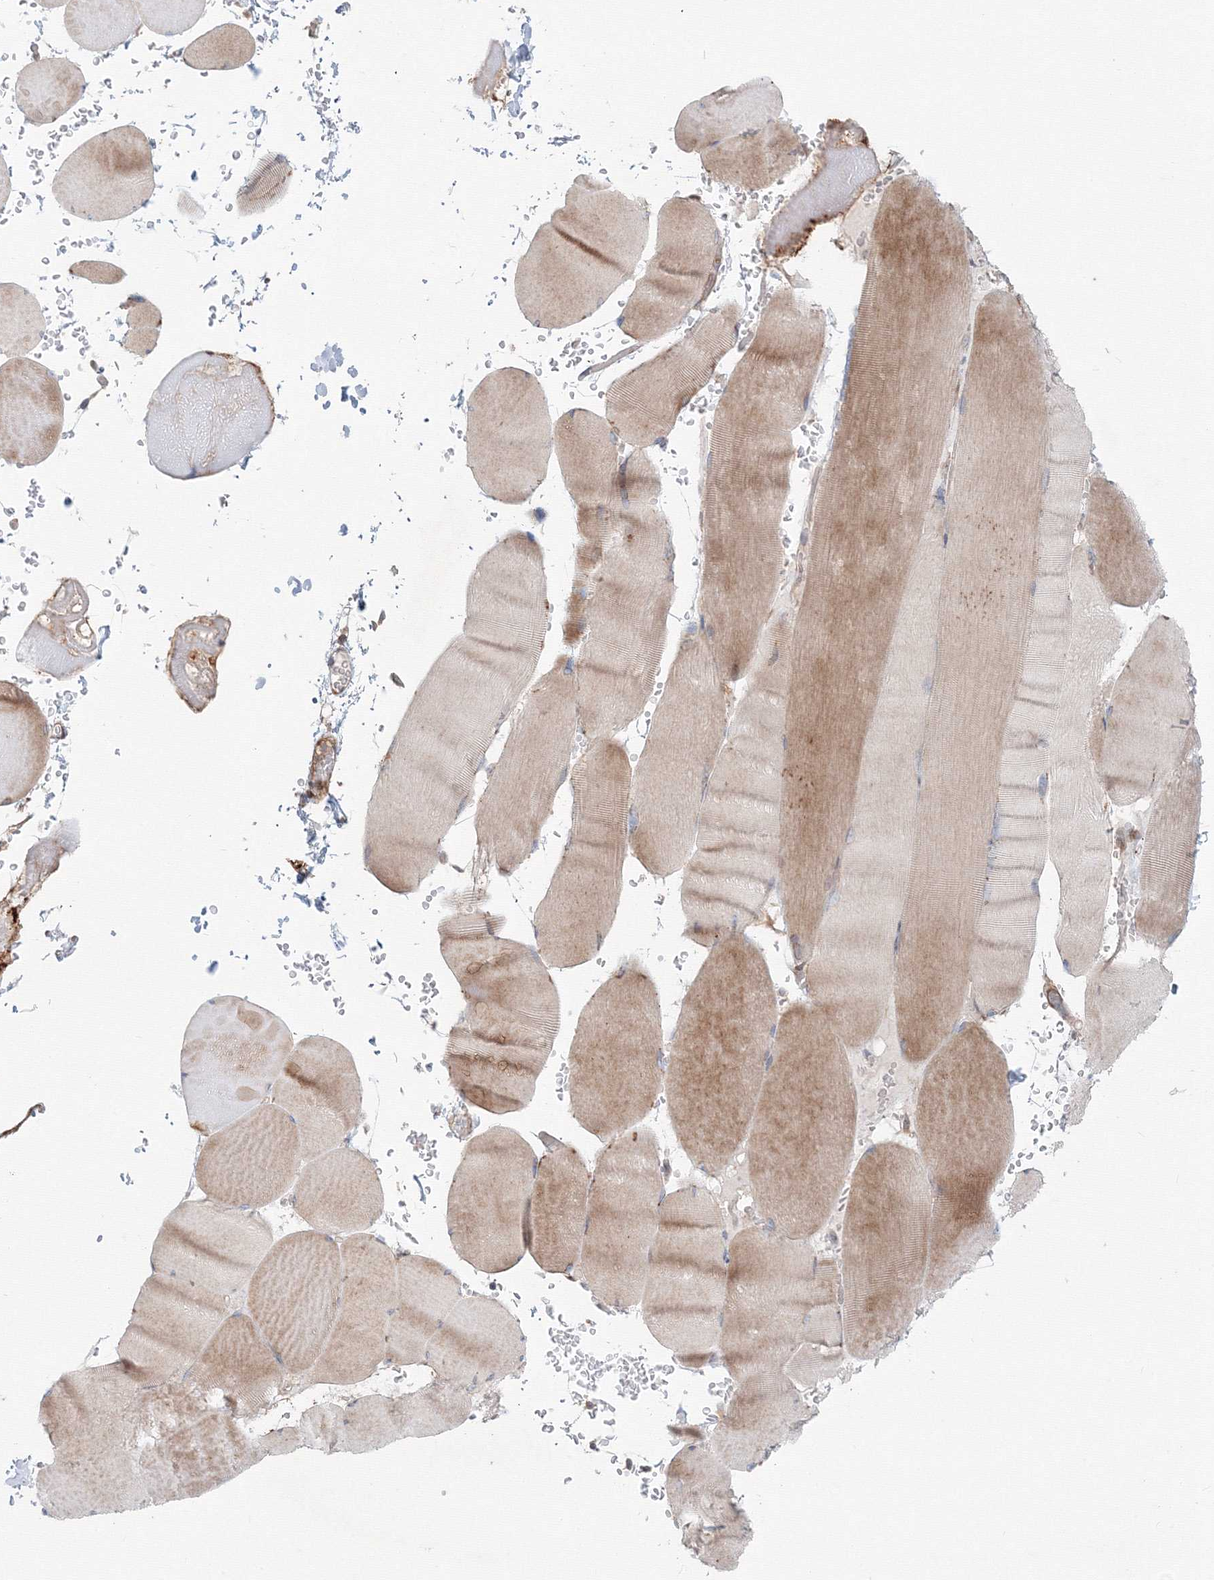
{"staining": {"intensity": "moderate", "quantity": "25%-75%", "location": "cytoplasmic/membranous"}, "tissue": "skeletal muscle", "cell_type": "Myocytes", "image_type": "normal", "snomed": [{"axis": "morphology", "description": "Normal tissue, NOS"}, {"axis": "topography", "description": "Skeletal muscle"}, {"axis": "topography", "description": "Head-Neck"}], "caption": "This is a micrograph of IHC staining of benign skeletal muscle, which shows moderate staining in the cytoplasmic/membranous of myocytes.", "gene": "SH3PXD2A", "patient": {"sex": "male", "age": 66}}